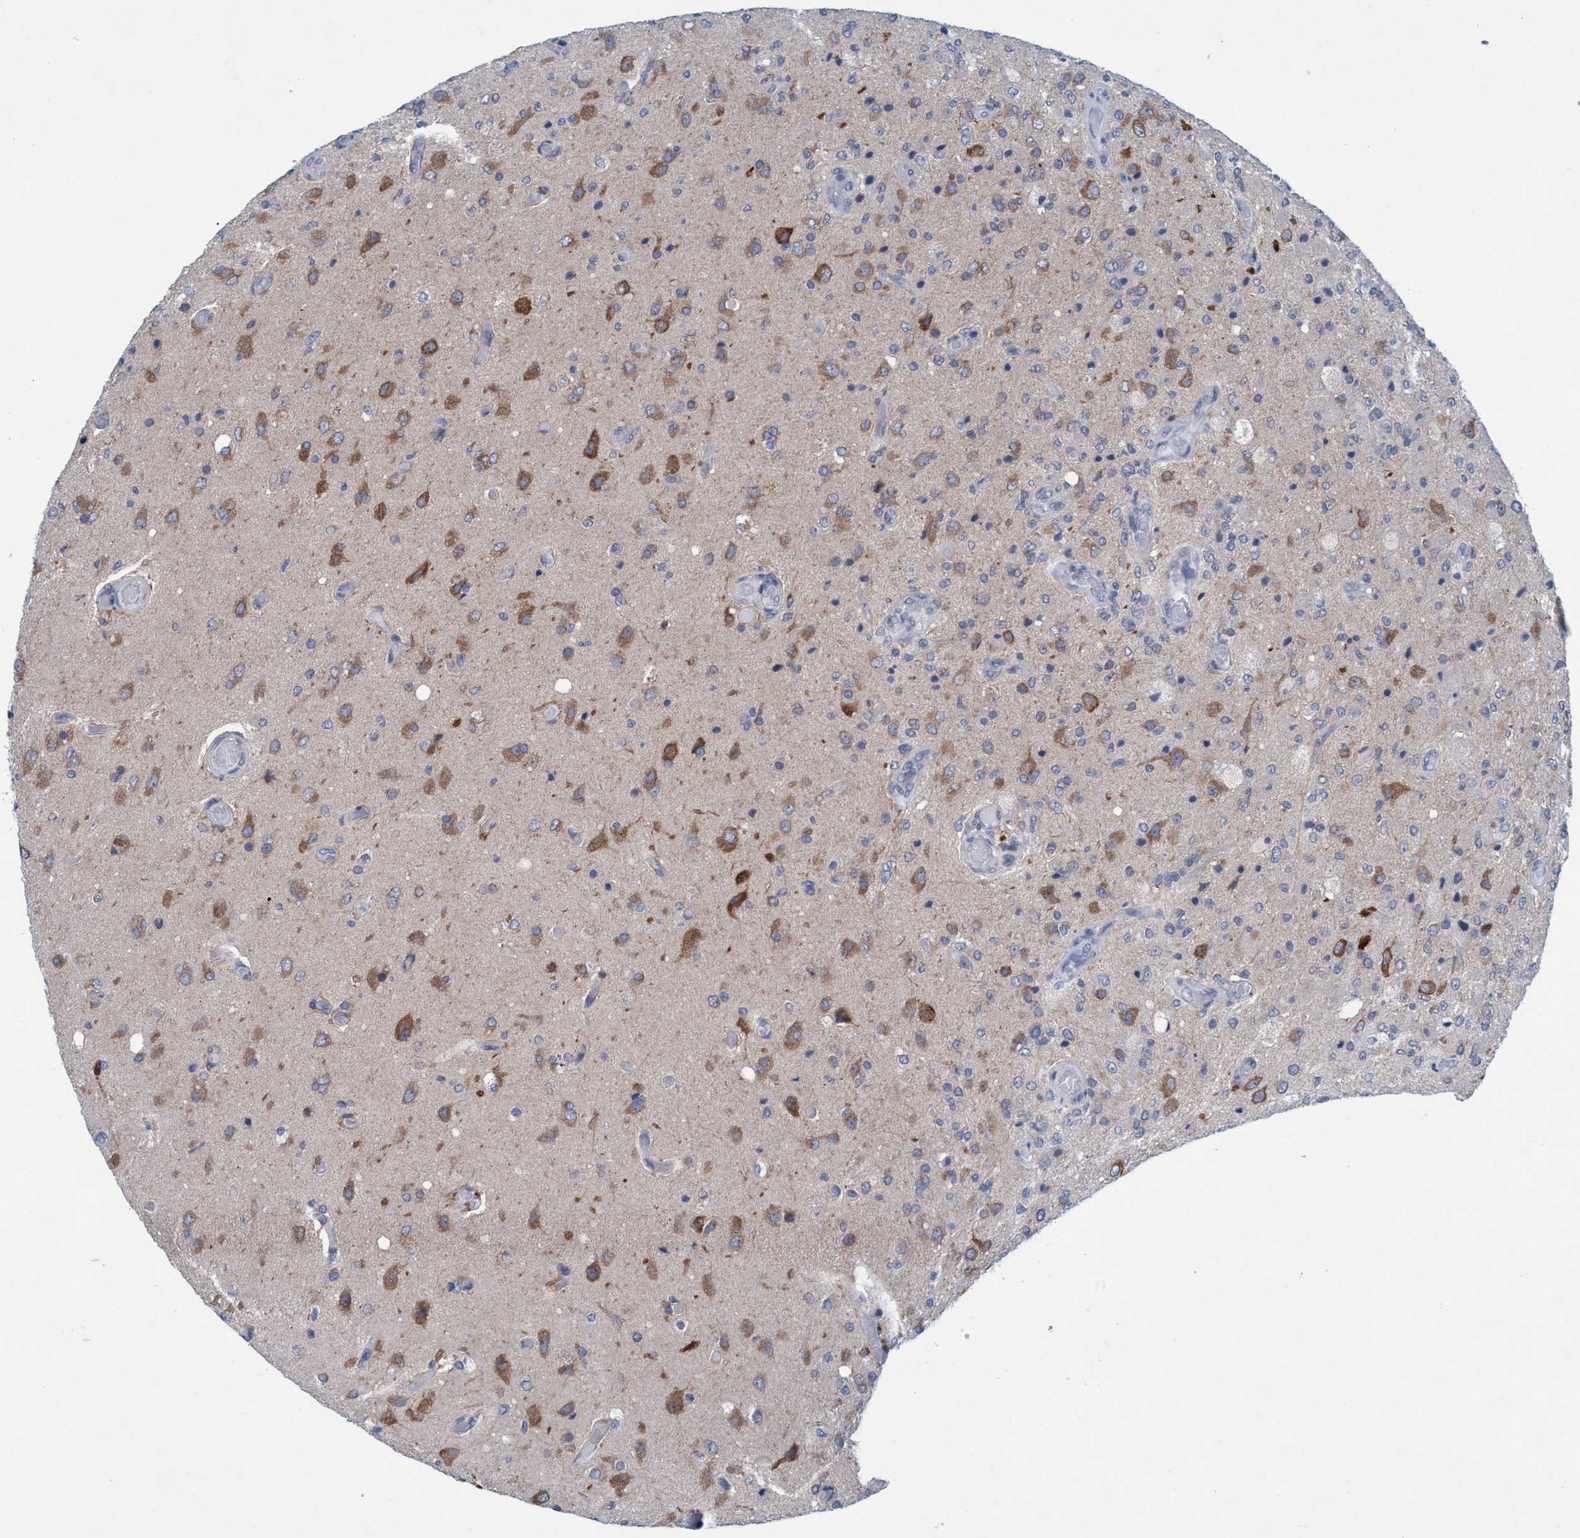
{"staining": {"intensity": "moderate", "quantity": ">75%", "location": "cytoplasmic/membranous"}, "tissue": "glioma", "cell_type": "Tumor cells", "image_type": "cancer", "snomed": [{"axis": "morphology", "description": "Normal tissue, NOS"}, {"axis": "morphology", "description": "Glioma, malignant, High grade"}, {"axis": "topography", "description": "Cerebral cortex"}], "caption": "Protein expression analysis of glioma demonstrates moderate cytoplasmic/membranous expression in about >75% of tumor cells.", "gene": "RSAD1", "patient": {"sex": "male", "age": 77}}